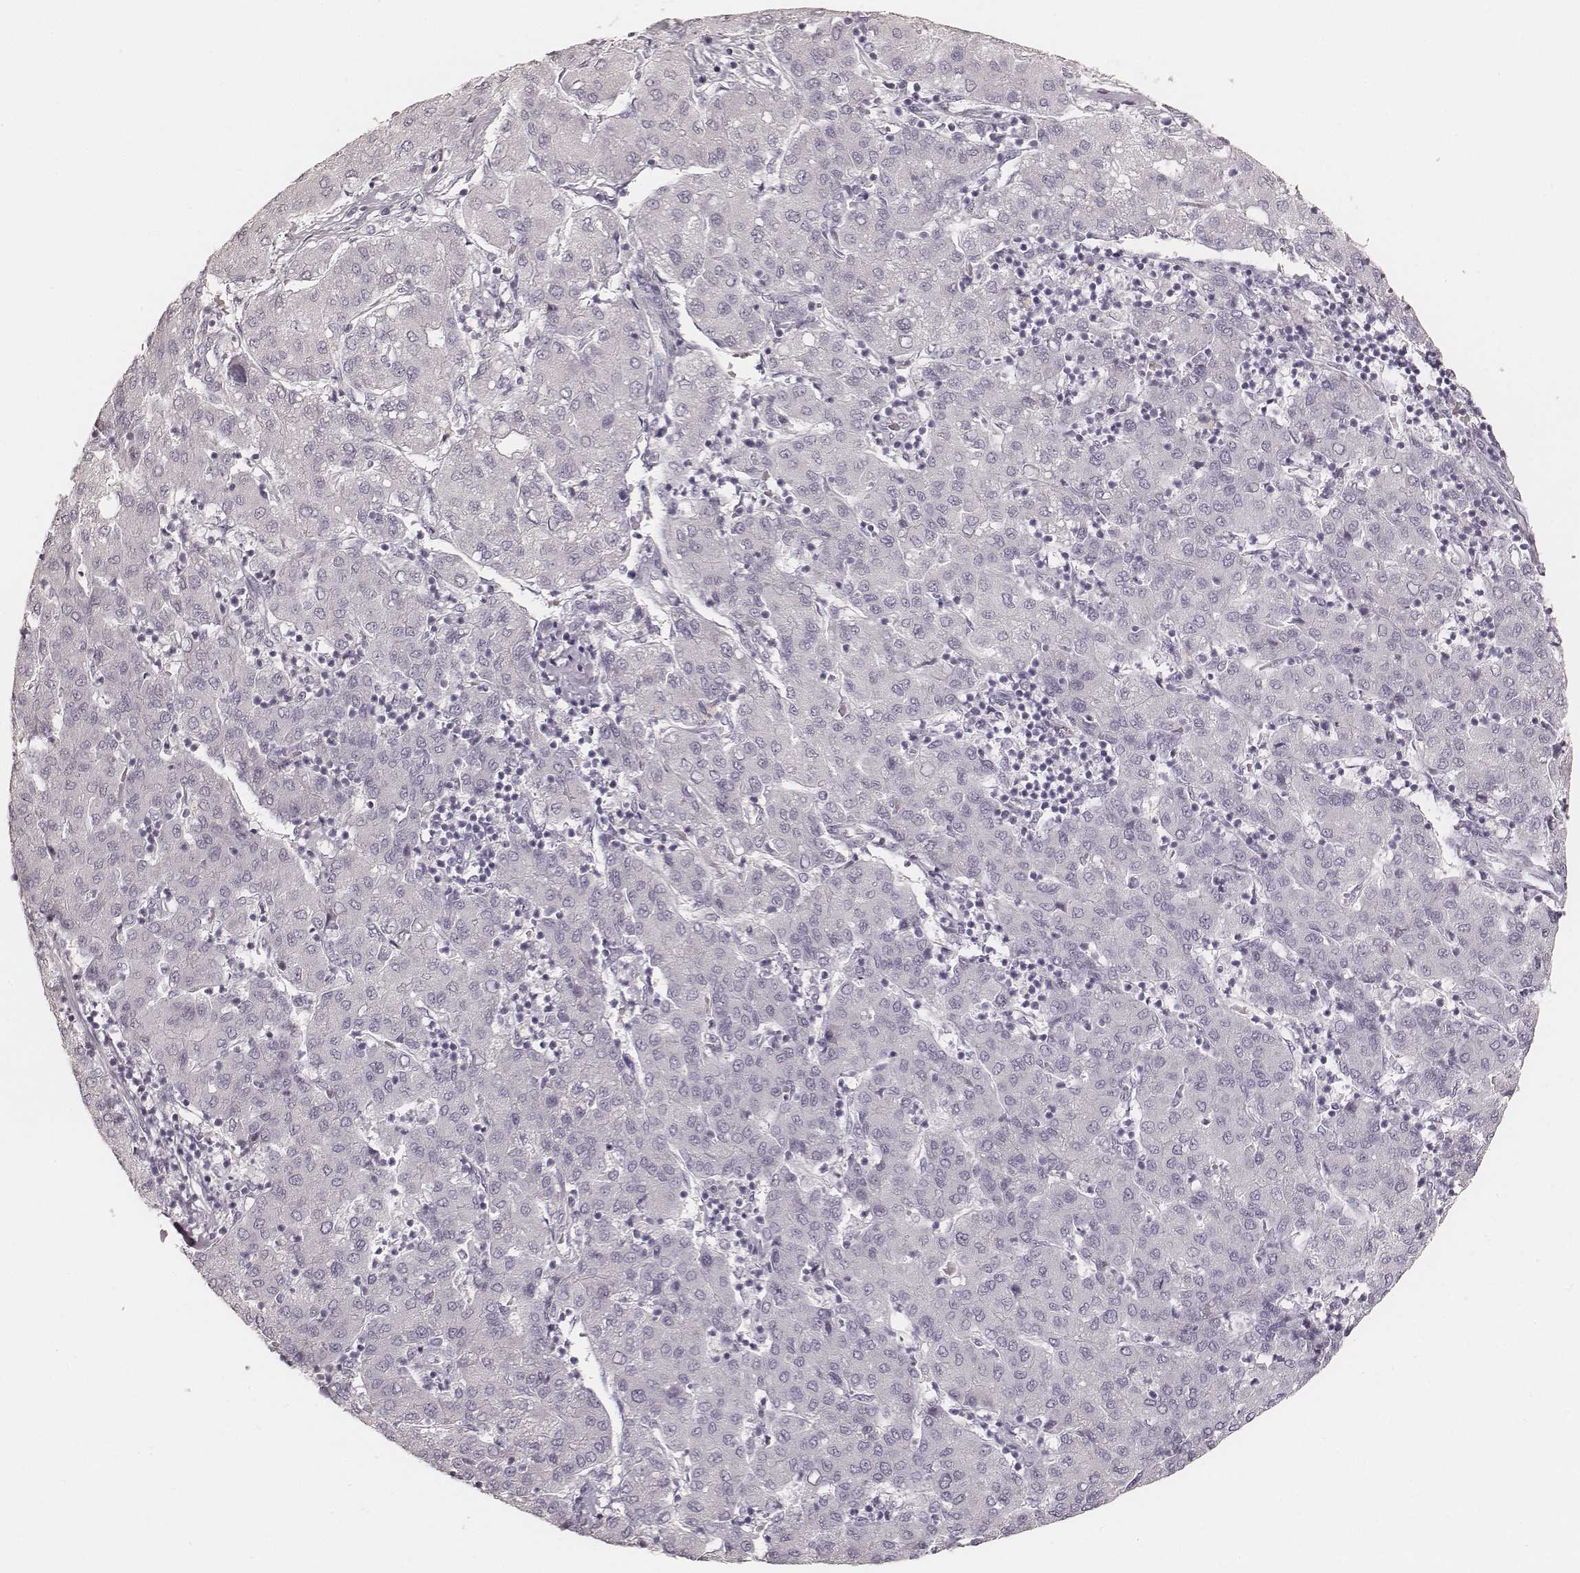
{"staining": {"intensity": "negative", "quantity": "none", "location": "none"}, "tissue": "liver cancer", "cell_type": "Tumor cells", "image_type": "cancer", "snomed": [{"axis": "morphology", "description": "Carcinoma, Hepatocellular, NOS"}, {"axis": "topography", "description": "Liver"}], "caption": "Immunohistochemical staining of liver hepatocellular carcinoma reveals no significant expression in tumor cells.", "gene": "KRT26", "patient": {"sex": "male", "age": 65}}